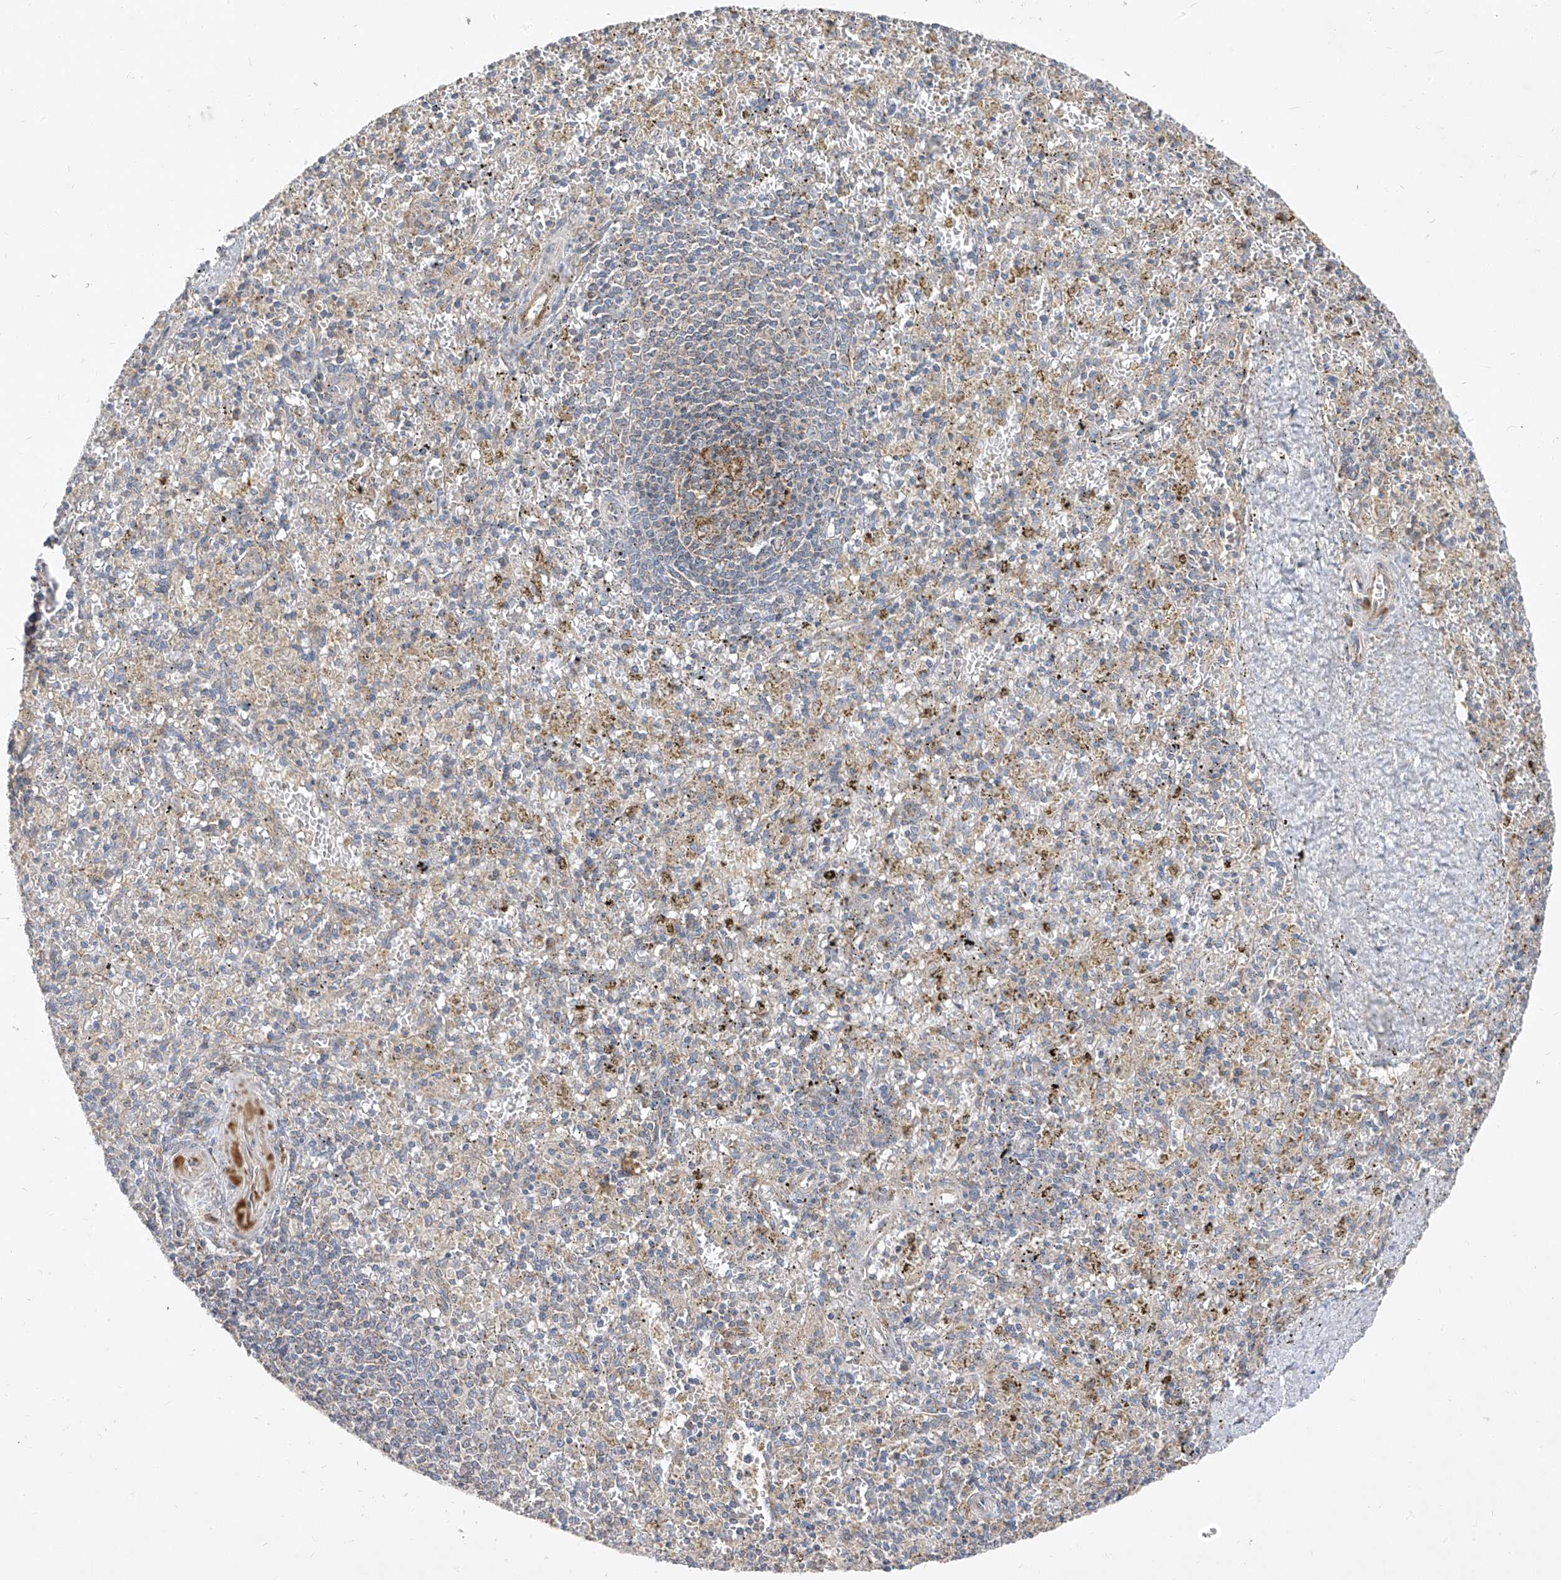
{"staining": {"intensity": "negative", "quantity": "none", "location": "none"}, "tissue": "spleen", "cell_type": "Cells in red pulp", "image_type": "normal", "snomed": [{"axis": "morphology", "description": "Normal tissue, NOS"}, {"axis": "topography", "description": "Spleen"}], "caption": "Micrograph shows no significant protein expression in cells in red pulp of normal spleen. (Brightfield microscopy of DAB immunohistochemistry at high magnification).", "gene": "ABCD3", "patient": {"sex": "male", "age": 72}}